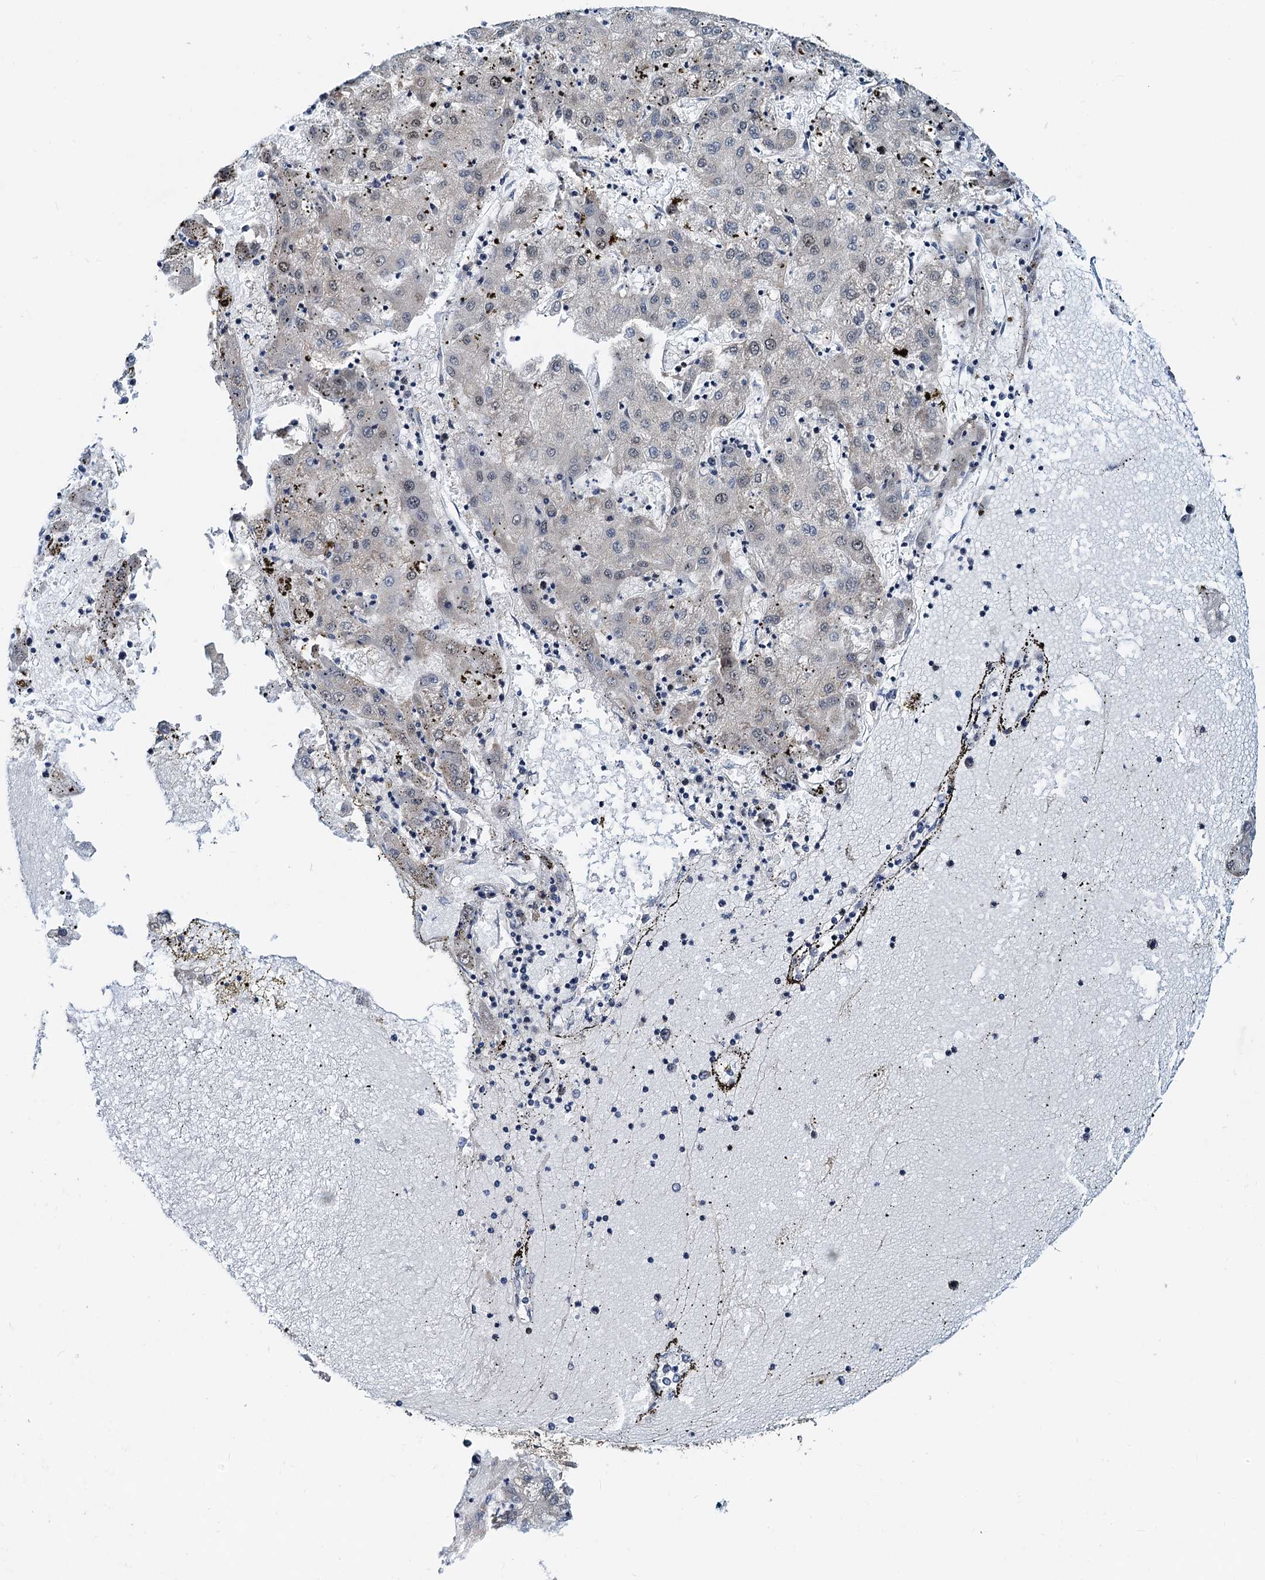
{"staining": {"intensity": "negative", "quantity": "none", "location": "none"}, "tissue": "liver cancer", "cell_type": "Tumor cells", "image_type": "cancer", "snomed": [{"axis": "morphology", "description": "Carcinoma, Hepatocellular, NOS"}, {"axis": "topography", "description": "Liver"}], "caption": "Immunohistochemical staining of human liver cancer (hepatocellular carcinoma) reveals no significant expression in tumor cells.", "gene": "PTGES3", "patient": {"sex": "male", "age": 72}}